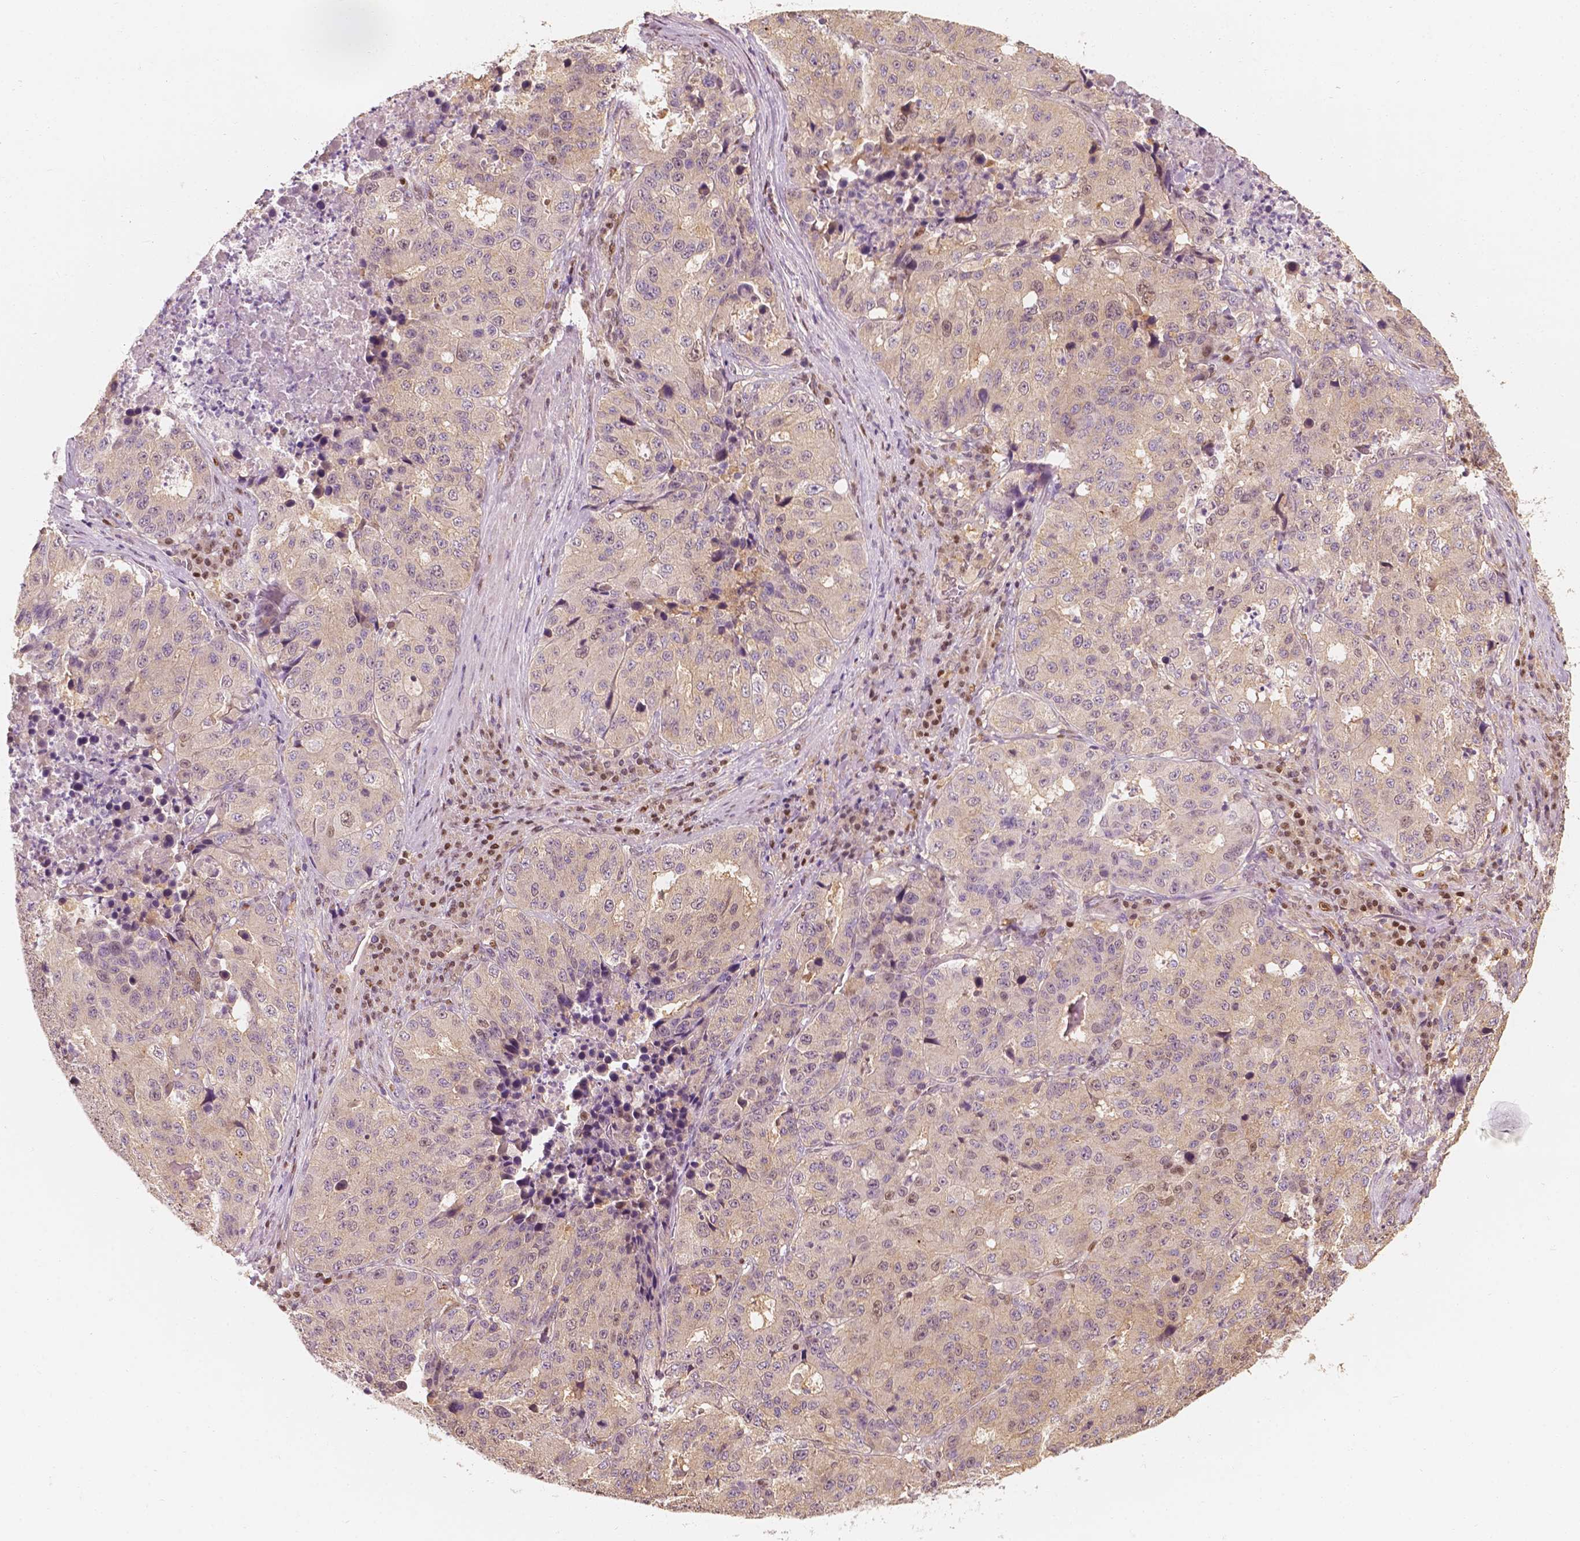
{"staining": {"intensity": "weak", "quantity": "<25%", "location": "nuclear"}, "tissue": "stomach cancer", "cell_type": "Tumor cells", "image_type": "cancer", "snomed": [{"axis": "morphology", "description": "Adenocarcinoma, NOS"}, {"axis": "topography", "description": "Stomach"}], "caption": "A photomicrograph of human stomach cancer (adenocarcinoma) is negative for staining in tumor cells.", "gene": "TBC1D17", "patient": {"sex": "male", "age": 71}}